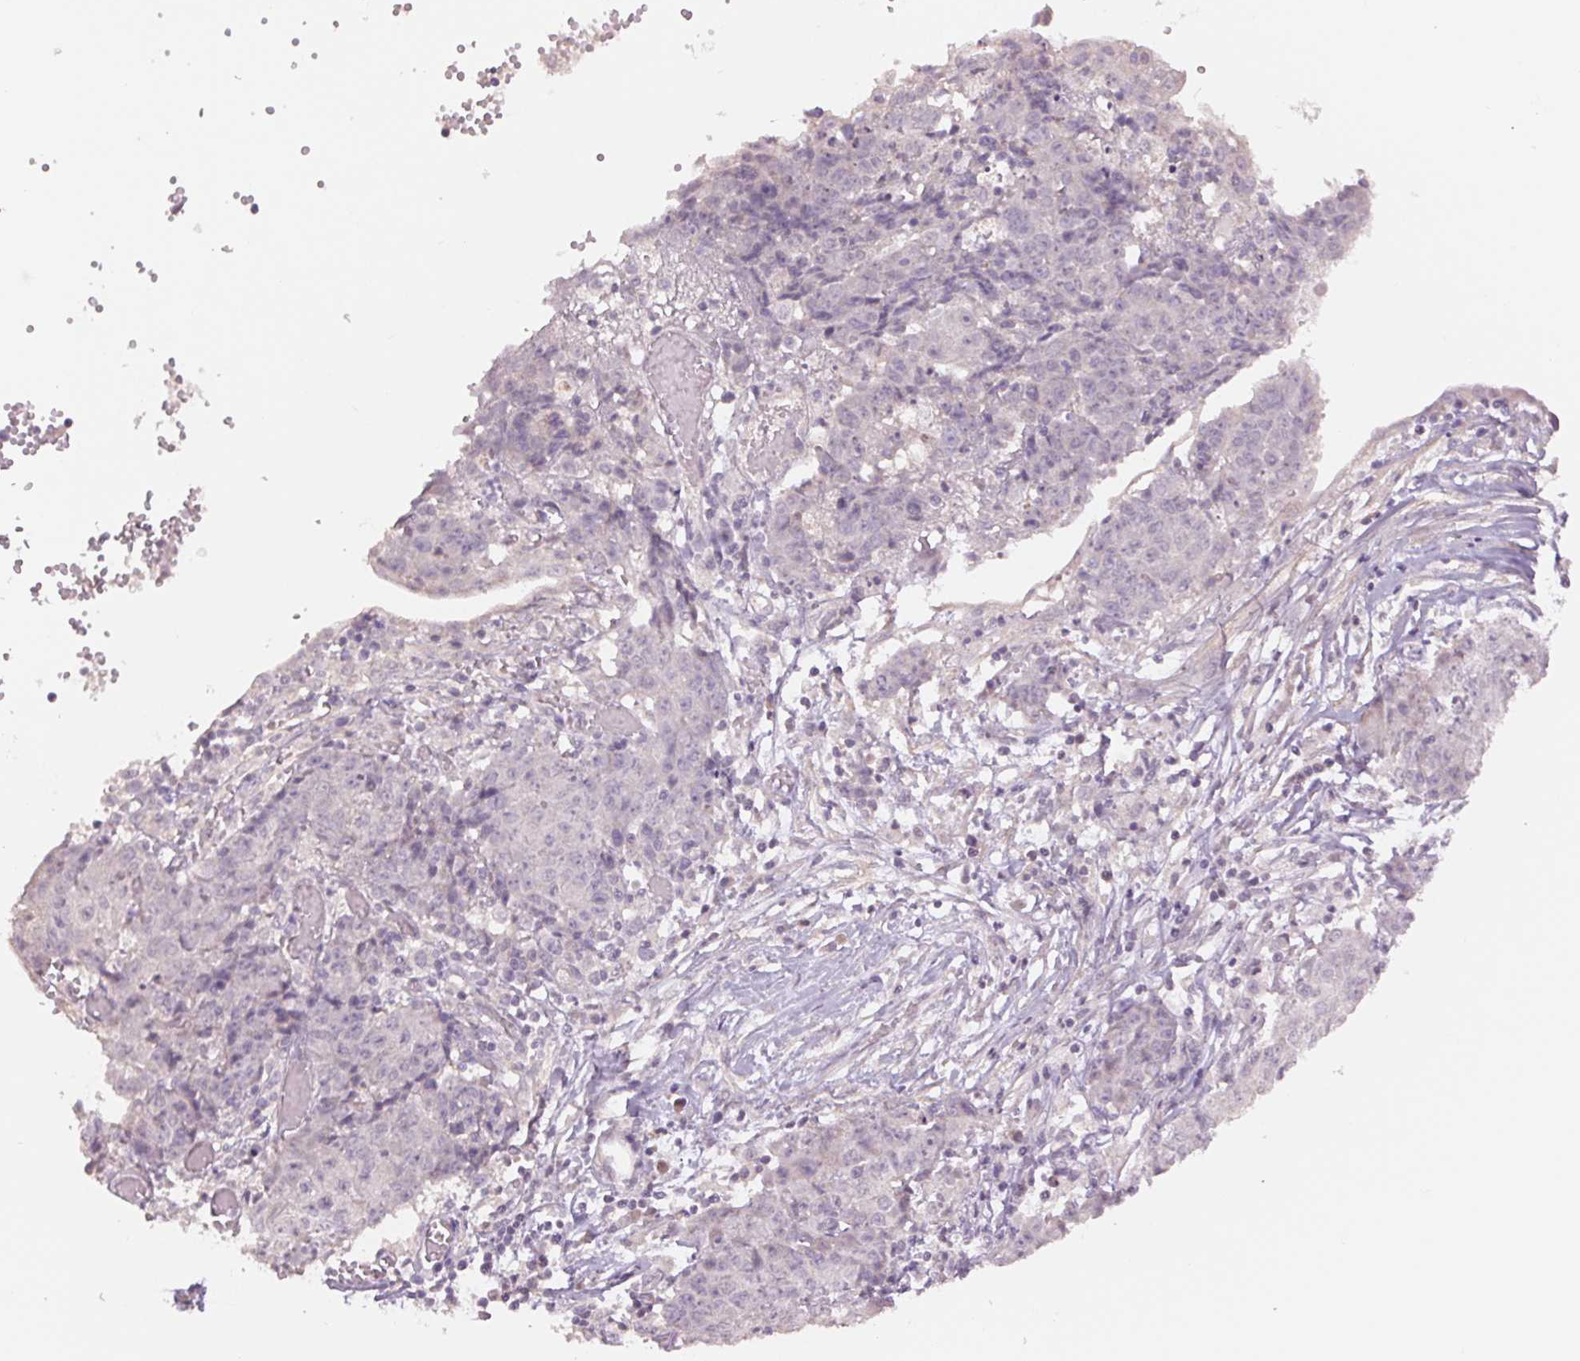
{"staining": {"intensity": "negative", "quantity": "none", "location": "none"}, "tissue": "ovarian cancer", "cell_type": "Tumor cells", "image_type": "cancer", "snomed": [{"axis": "morphology", "description": "Carcinoma, endometroid"}, {"axis": "topography", "description": "Ovary"}], "caption": "High magnification brightfield microscopy of ovarian endometroid carcinoma stained with DAB (3,3'-diaminobenzidine) (brown) and counterstained with hematoxylin (blue): tumor cells show no significant expression.", "gene": "PPIA", "patient": {"sex": "female", "age": 42}}